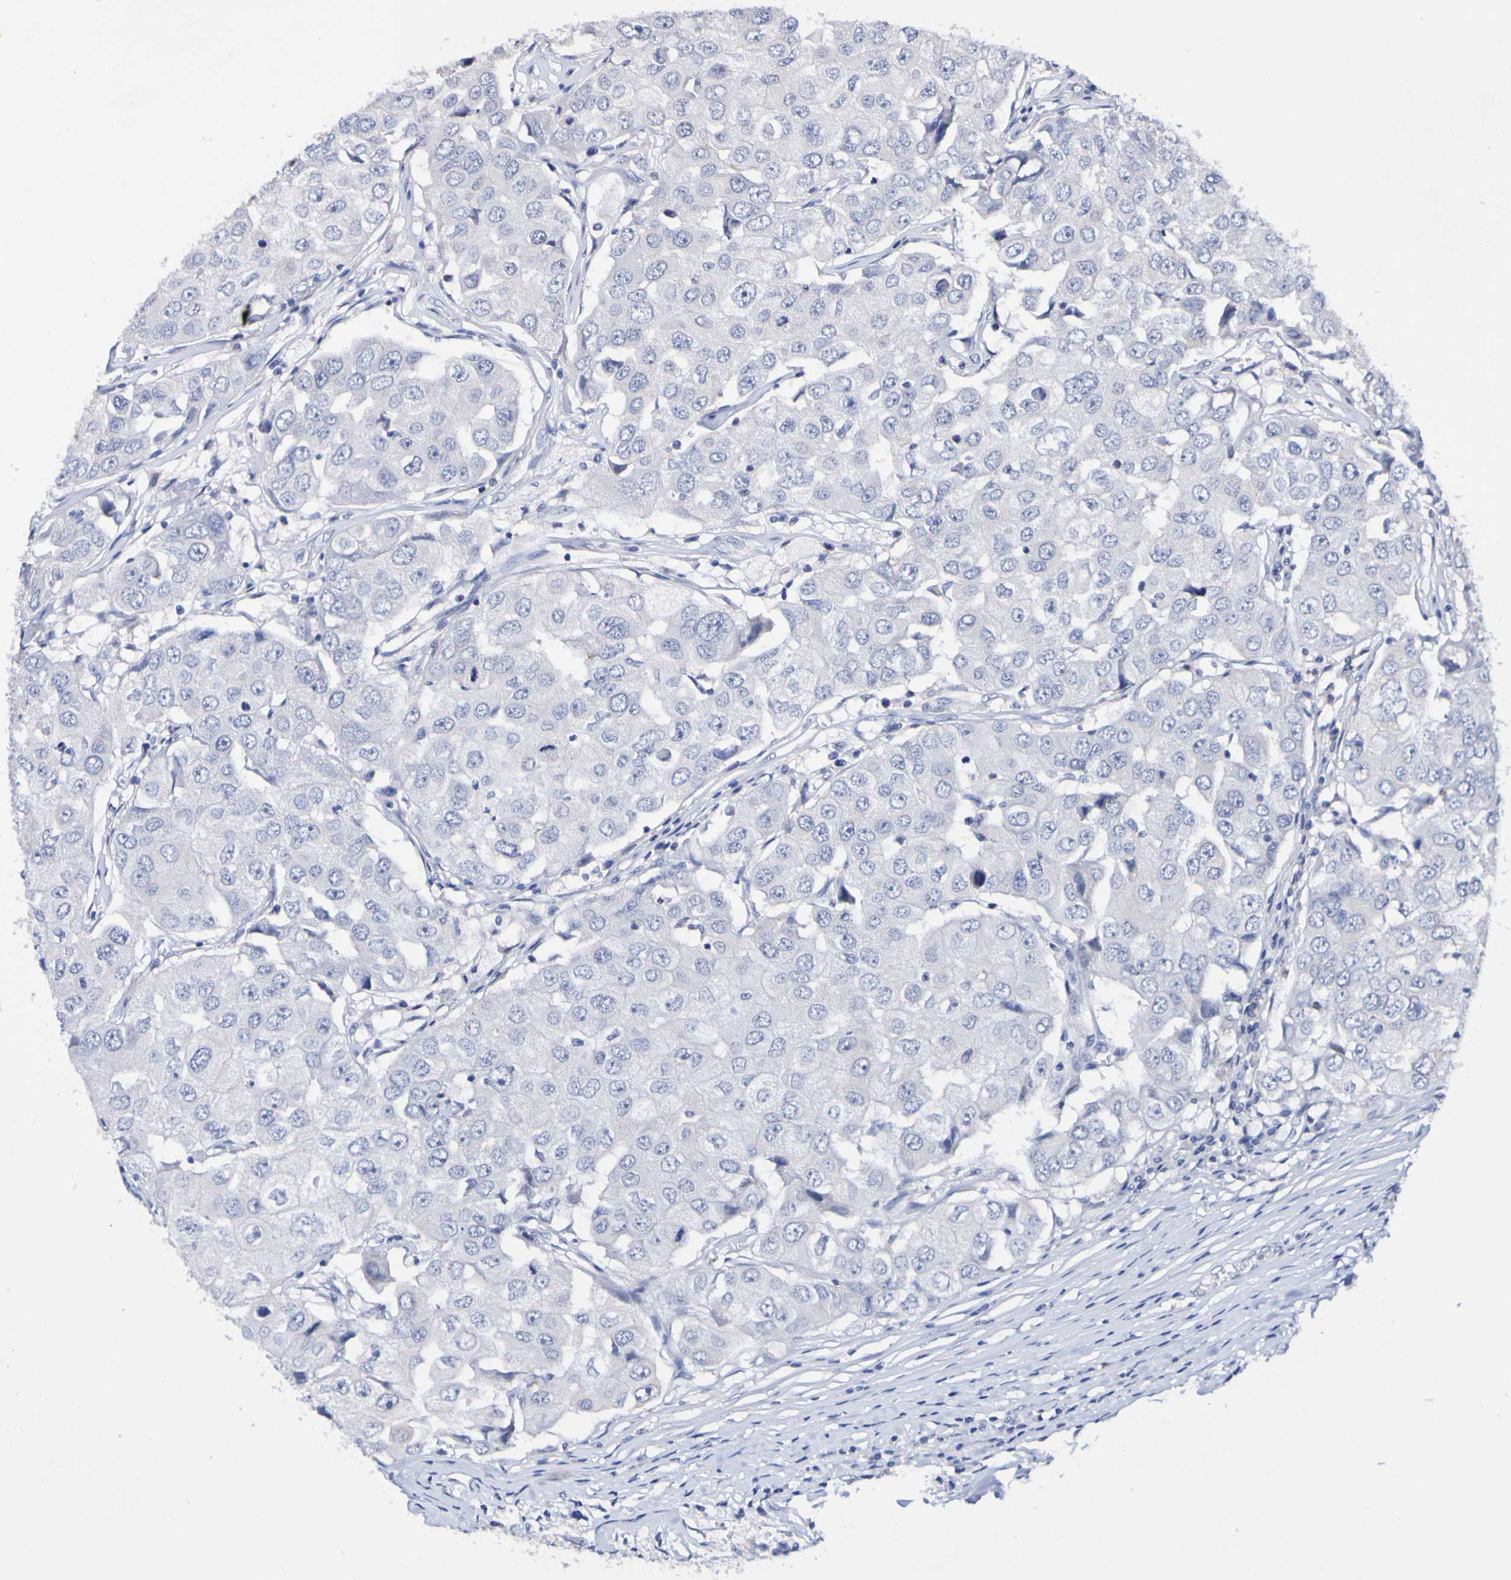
{"staining": {"intensity": "negative", "quantity": "none", "location": "none"}, "tissue": "breast cancer", "cell_type": "Tumor cells", "image_type": "cancer", "snomed": [{"axis": "morphology", "description": "Duct carcinoma"}, {"axis": "topography", "description": "Breast"}], "caption": "IHC micrograph of neoplastic tissue: human invasive ductal carcinoma (breast) stained with DAB reveals no significant protein expression in tumor cells.", "gene": "ACVR1C", "patient": {"sex": "female", "age": 27}}